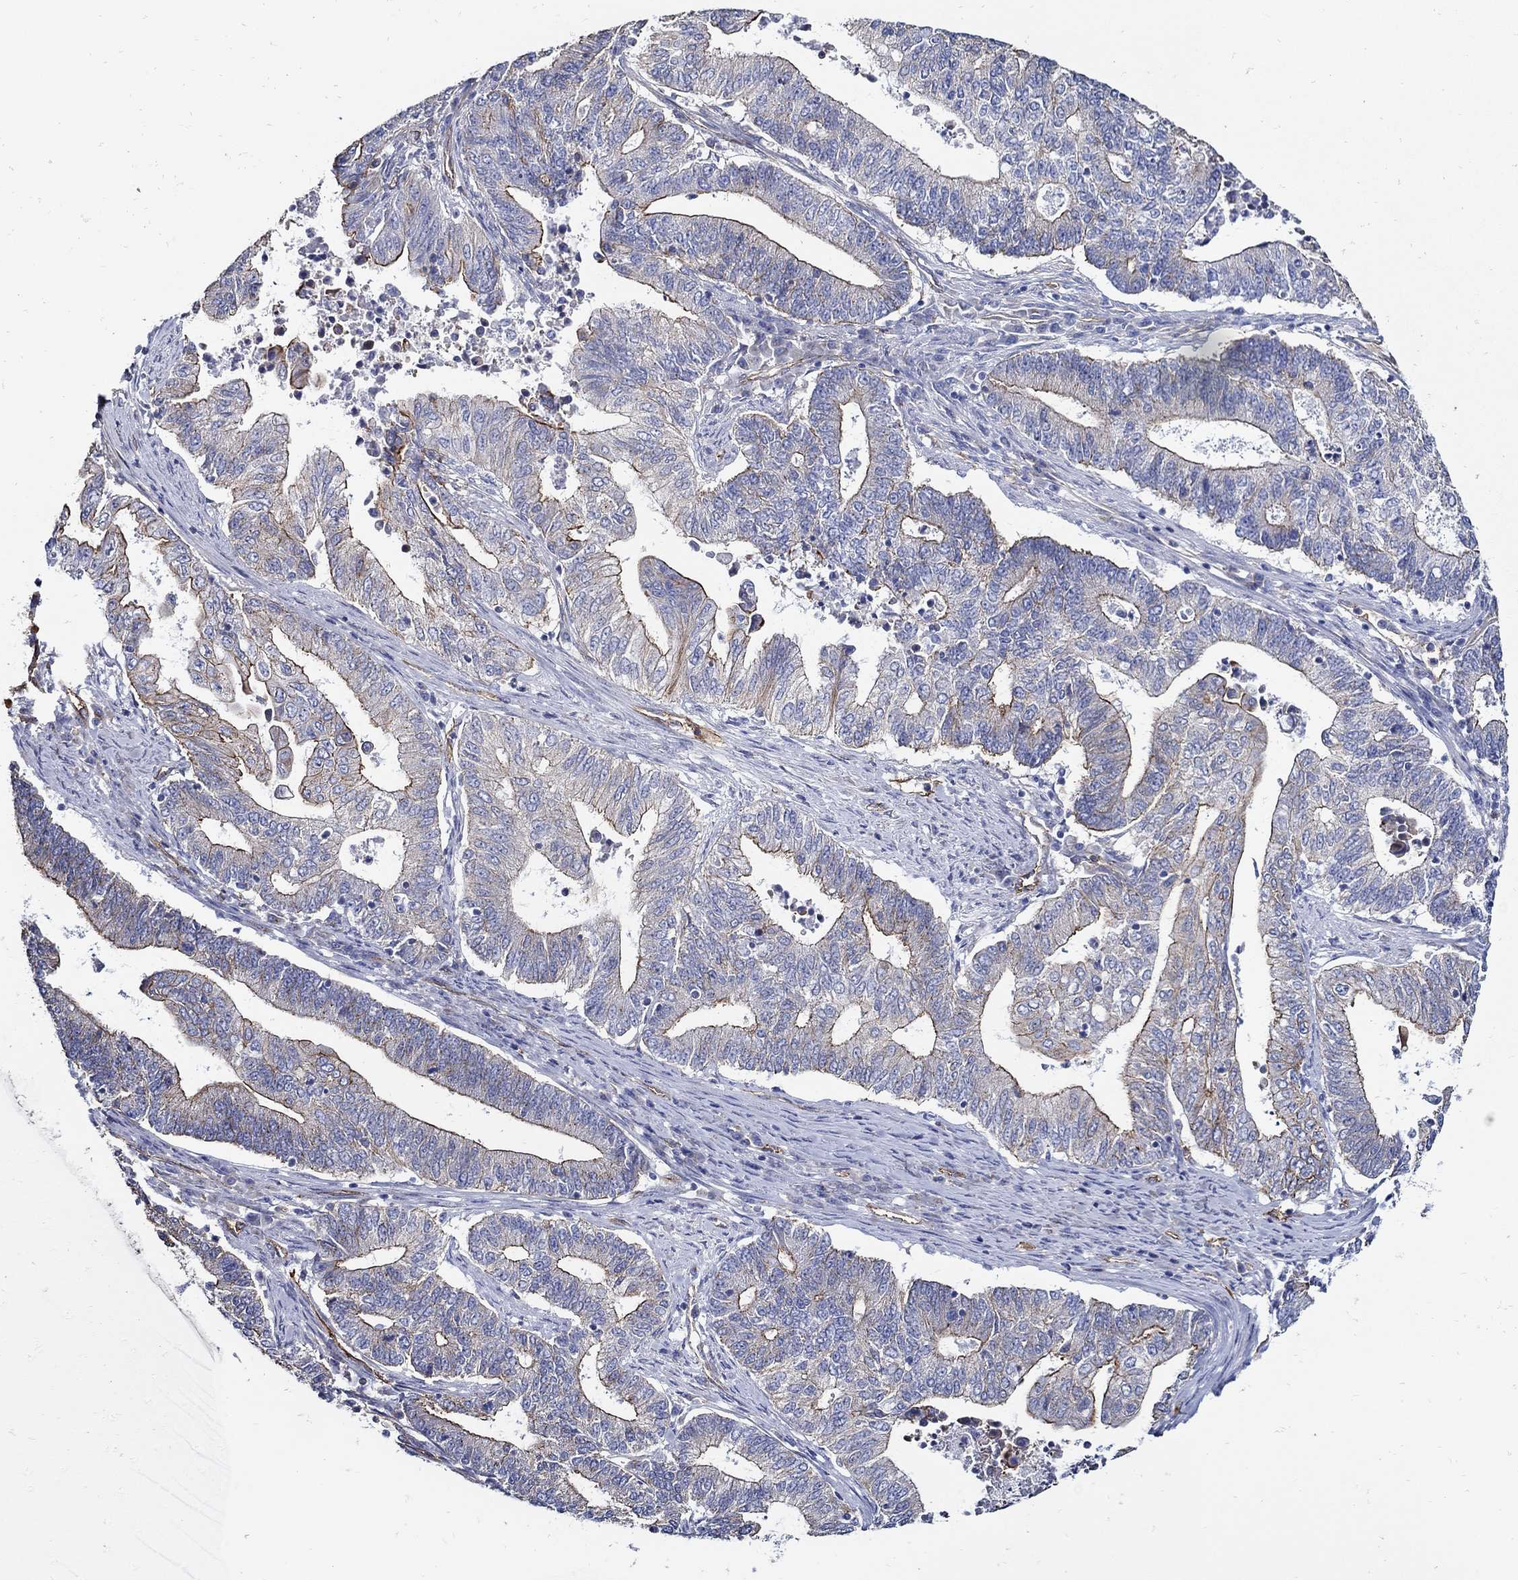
{"staining": {"intensity": "strong", "quantity": "<25%", "location": "cytoplasmic/membranous"}, "tissue": "endometrial cancer", "cell_type": "Tumor cells", "image_type": "cancer", "snomed": [{"axis": "morphology", "description": "Adenocarcinoma, NOS"}, {"axis": "topography", "description": "Uterus"}, {"axis": "topography", "description": "Endometrium"}], "caption": "Approximately <25% of tumor cells in adenocarcinoma (endometrial) exhibit strong cytoplasmic/membranous protein expression as visualized by brown immunohistochemical staining.", "gene": "APBB3", "patient": {"sex": "female", "age": 54}}